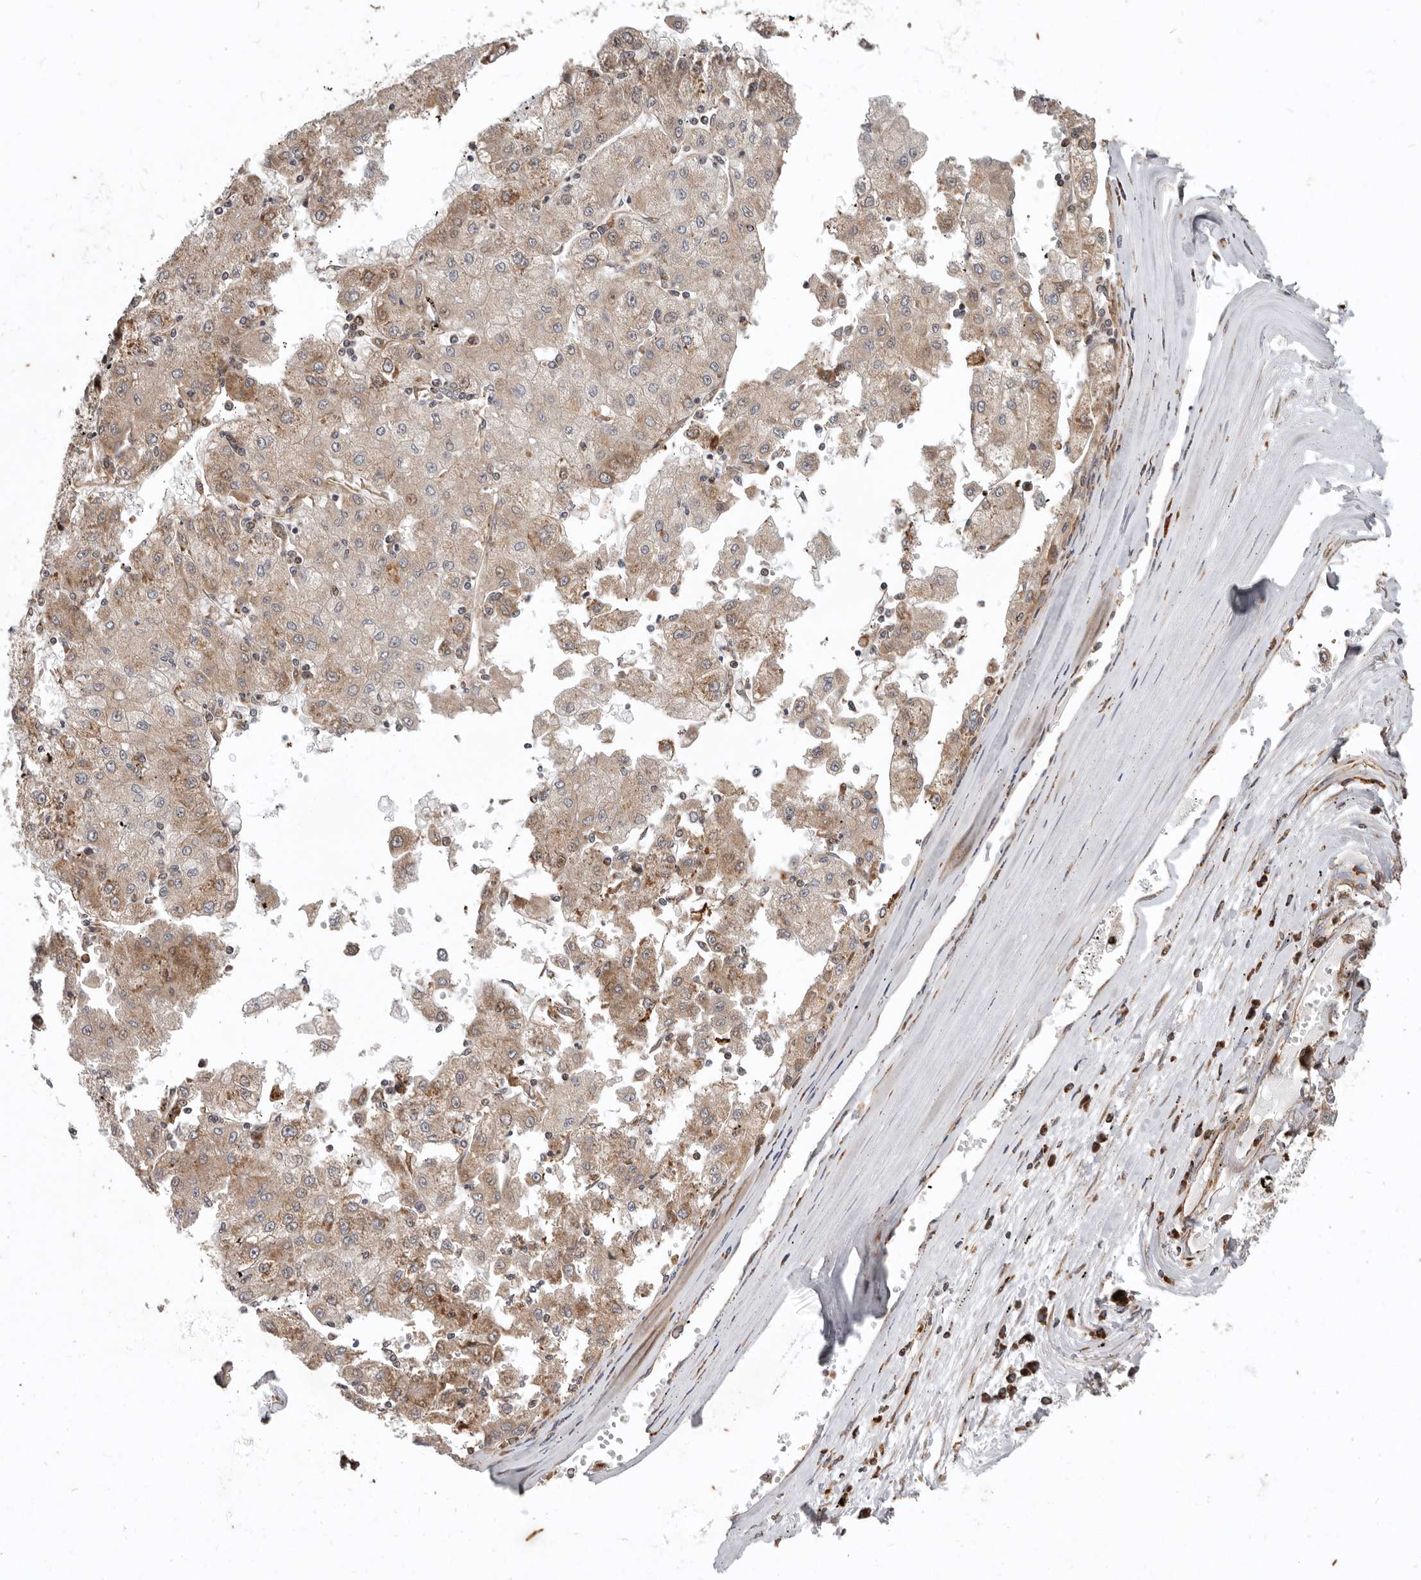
{"staining": {"intensity": "moderate", "quantity": ">75%", "location": "cytoplasmic/membranous"}, "tissue": "liver cancer", "cell_type": "Tumor cells", "image_type": "cancer", "snomed": [{"axis": "morphology", "description": "Carcinoma, Hepatocellular, NOS"}, {"axis": "topography", "description": "Liver"}], "caption": "Moderate cytoplasmic/membranous protein expression is identified in approximately >75% of tumor cells in liver cancer.", "gene": "MRPS10", "patient": {"sex": "male", "age": 72}}